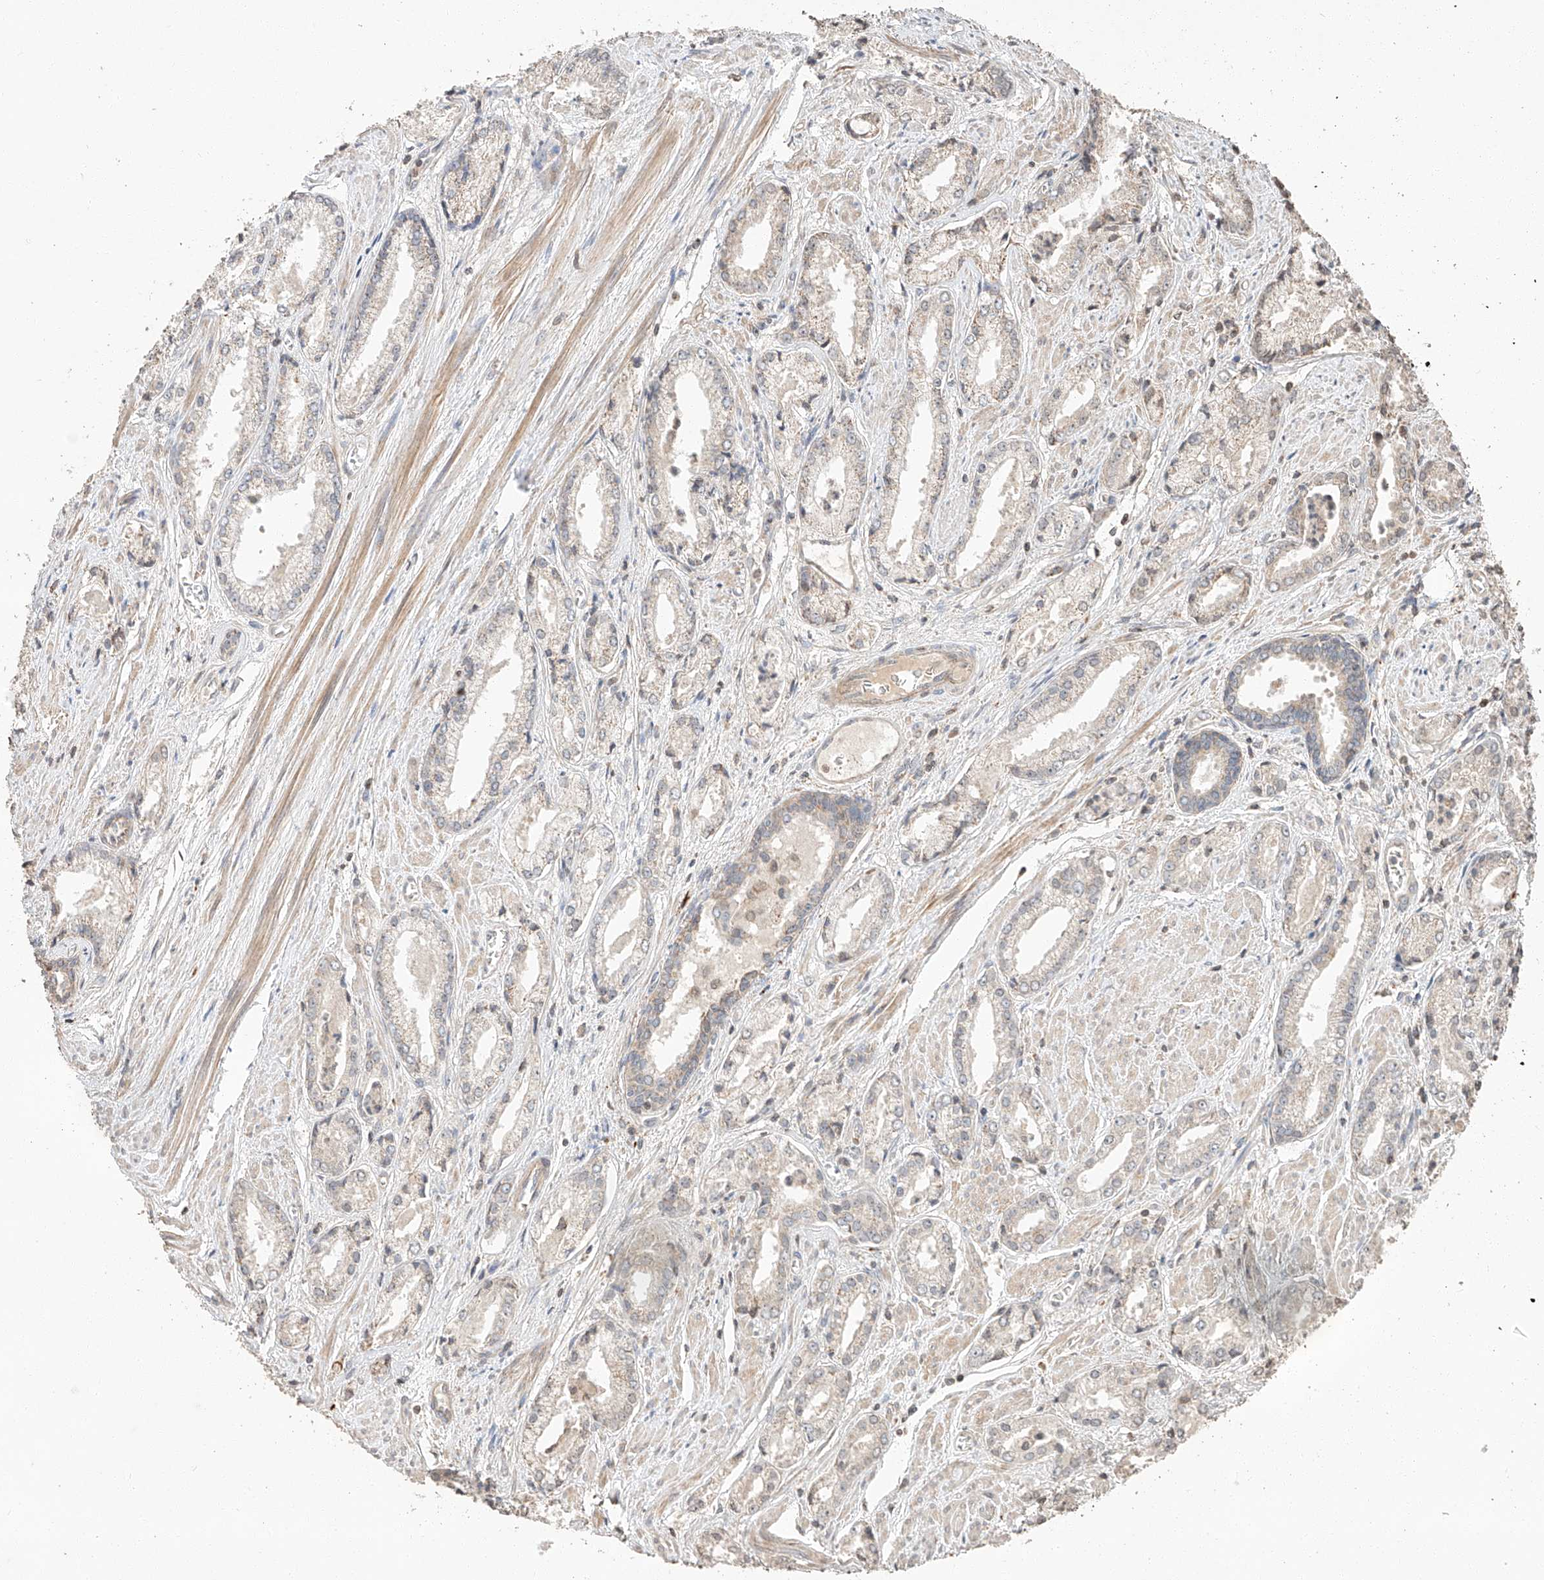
{"staining": {"intensity": "weak", "quantity": "<25%", "location": "cytoplasmic/membranous"}, "tissue": "prostate cancer", "cell_type": "Tumor cells", "image_type": "cancer", "snomed": [{"axis": "morphology", "description": "Adenocarcinoma, Low grade"}, {"axis": "topography", "description": "Prostate"}], "caption": "The image exhibits no staining of tumor cells in prostate cancer.", "gene": "ARHGAP33", "patient": {"sex": "male", "age": 54}}